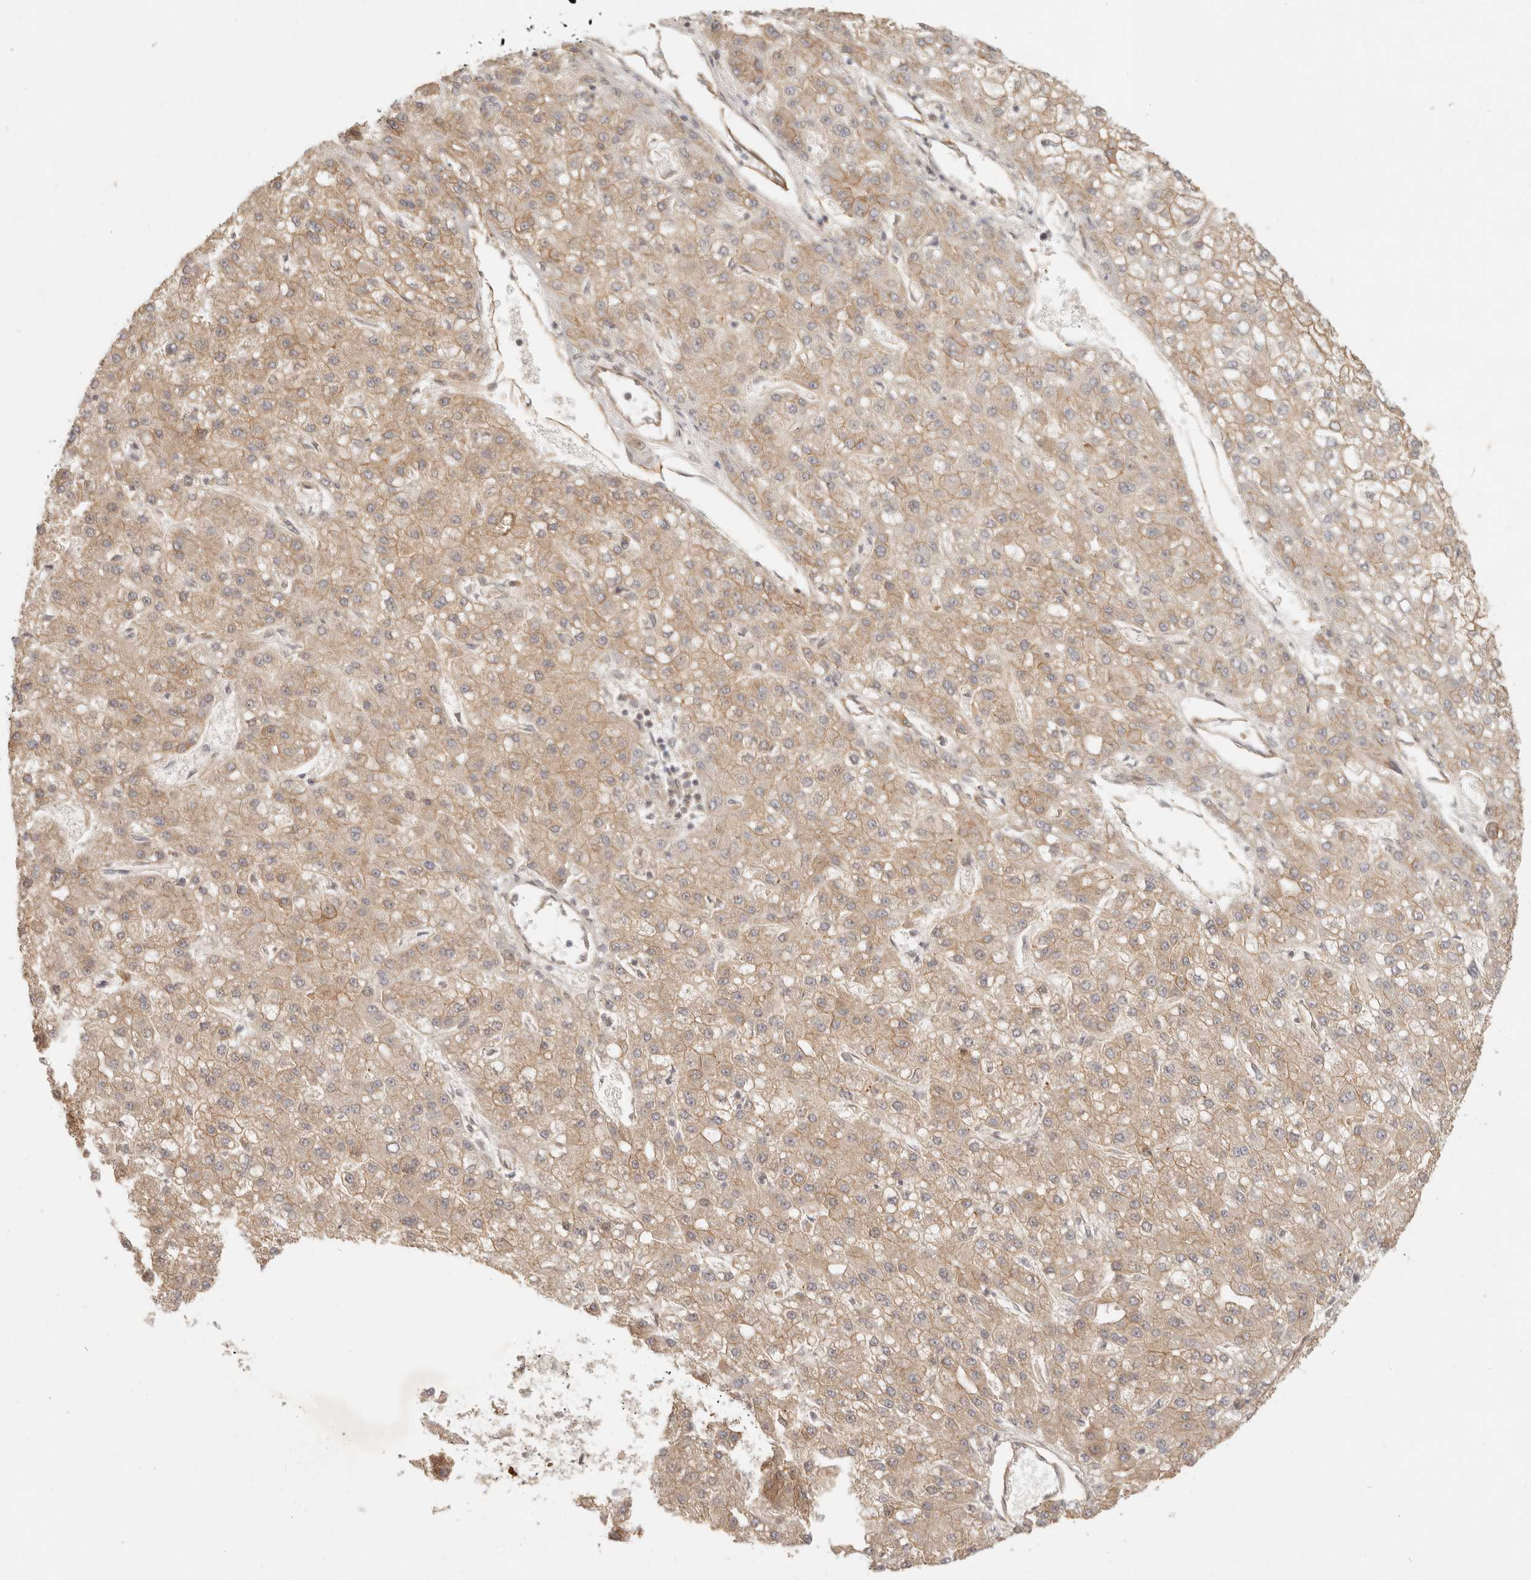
{"staining": {"intensity": "moderate", "quantity": ">75%", "location": "cytoplasmic/membranous"}, "tissue": "liver cancer", "cell_type": "Tumor cells", "image_type": "cancer", "snomed": [{"axis": "morphology", "description": "Carcinoma, Hepatocellular, NOS"}, {"axis": "topography", "description": "Liver"}], "caption": "The photomicrograph reveals a brown stain indicating the presence of a protein in the cytoplasmic/membranous of tumor cells in liver hepatocellular carcinoma. Immunohistochemistry stains the protein in brown and the nuclei are stained blue.", "gene": "UFSP1", "patient": {"sex": "male", "age": 67}}